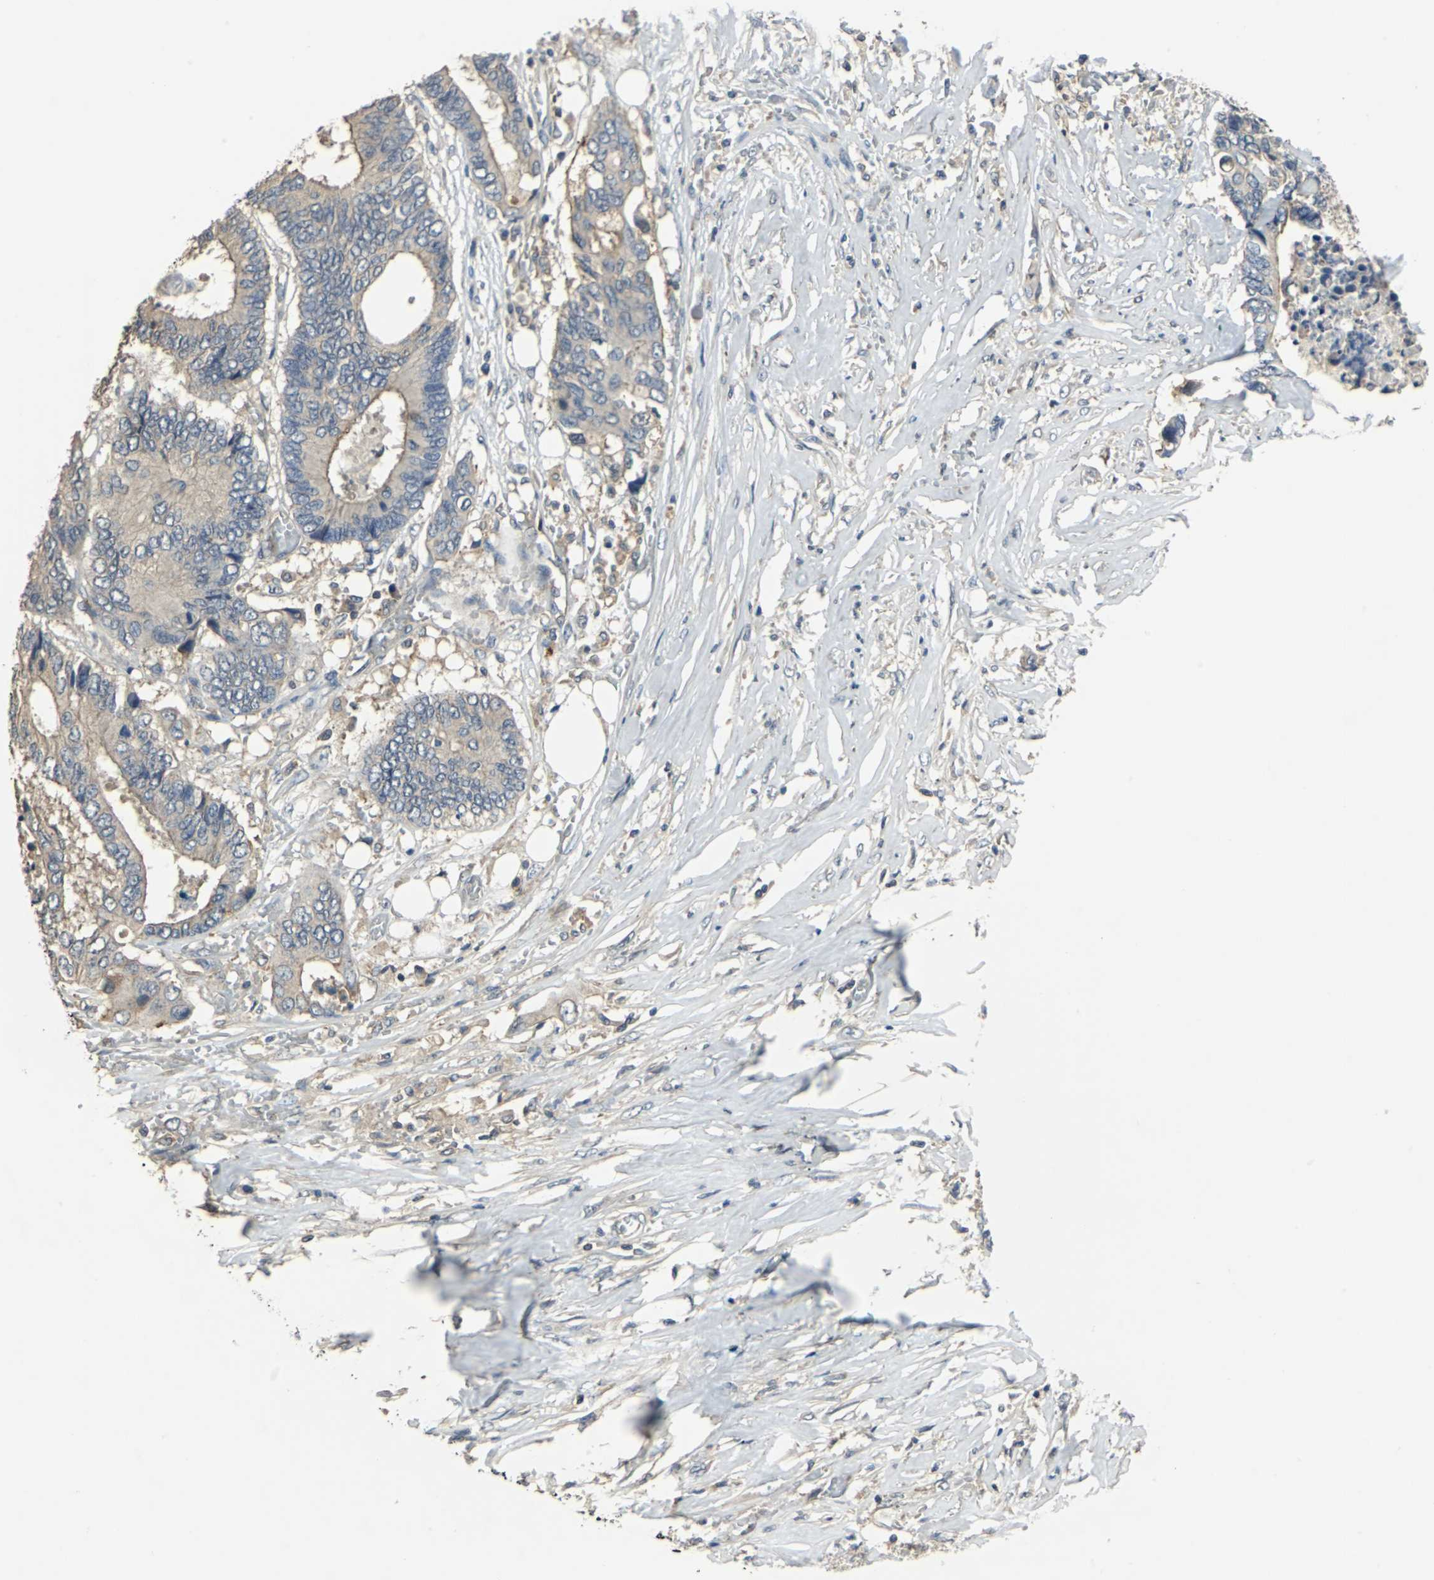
{"staining": {"intensity": "weak", "quantity": "25%-75%", "location": "cytoplasmic/membranous"}, "tissue": "colorectal cancer", "cell_type": "Tumor cells", "image_type": "cancer", "snomed": [{"axis": "morphology", "description": "Adenocarcinoma, NOS"}, {"axis": "topography", "description": "Rectum"}], "caption": "Immunohistochemistry (IHC) staining of adenocarcinoma (colorectal), which shows low levels of weak cytoplasmic/membranous expression in approximately 25%-75% of tumor cells indicating weak cytoplasmic/membranous protein positivity. The staining was performed using DAB (3,3'-diaminobenzidine) (brown) for protein detection and nuclei were counterstained in hematoxylin (blue).", "gene": "RAPGEF1", "patient": {"sex": "male", "age": 55}}